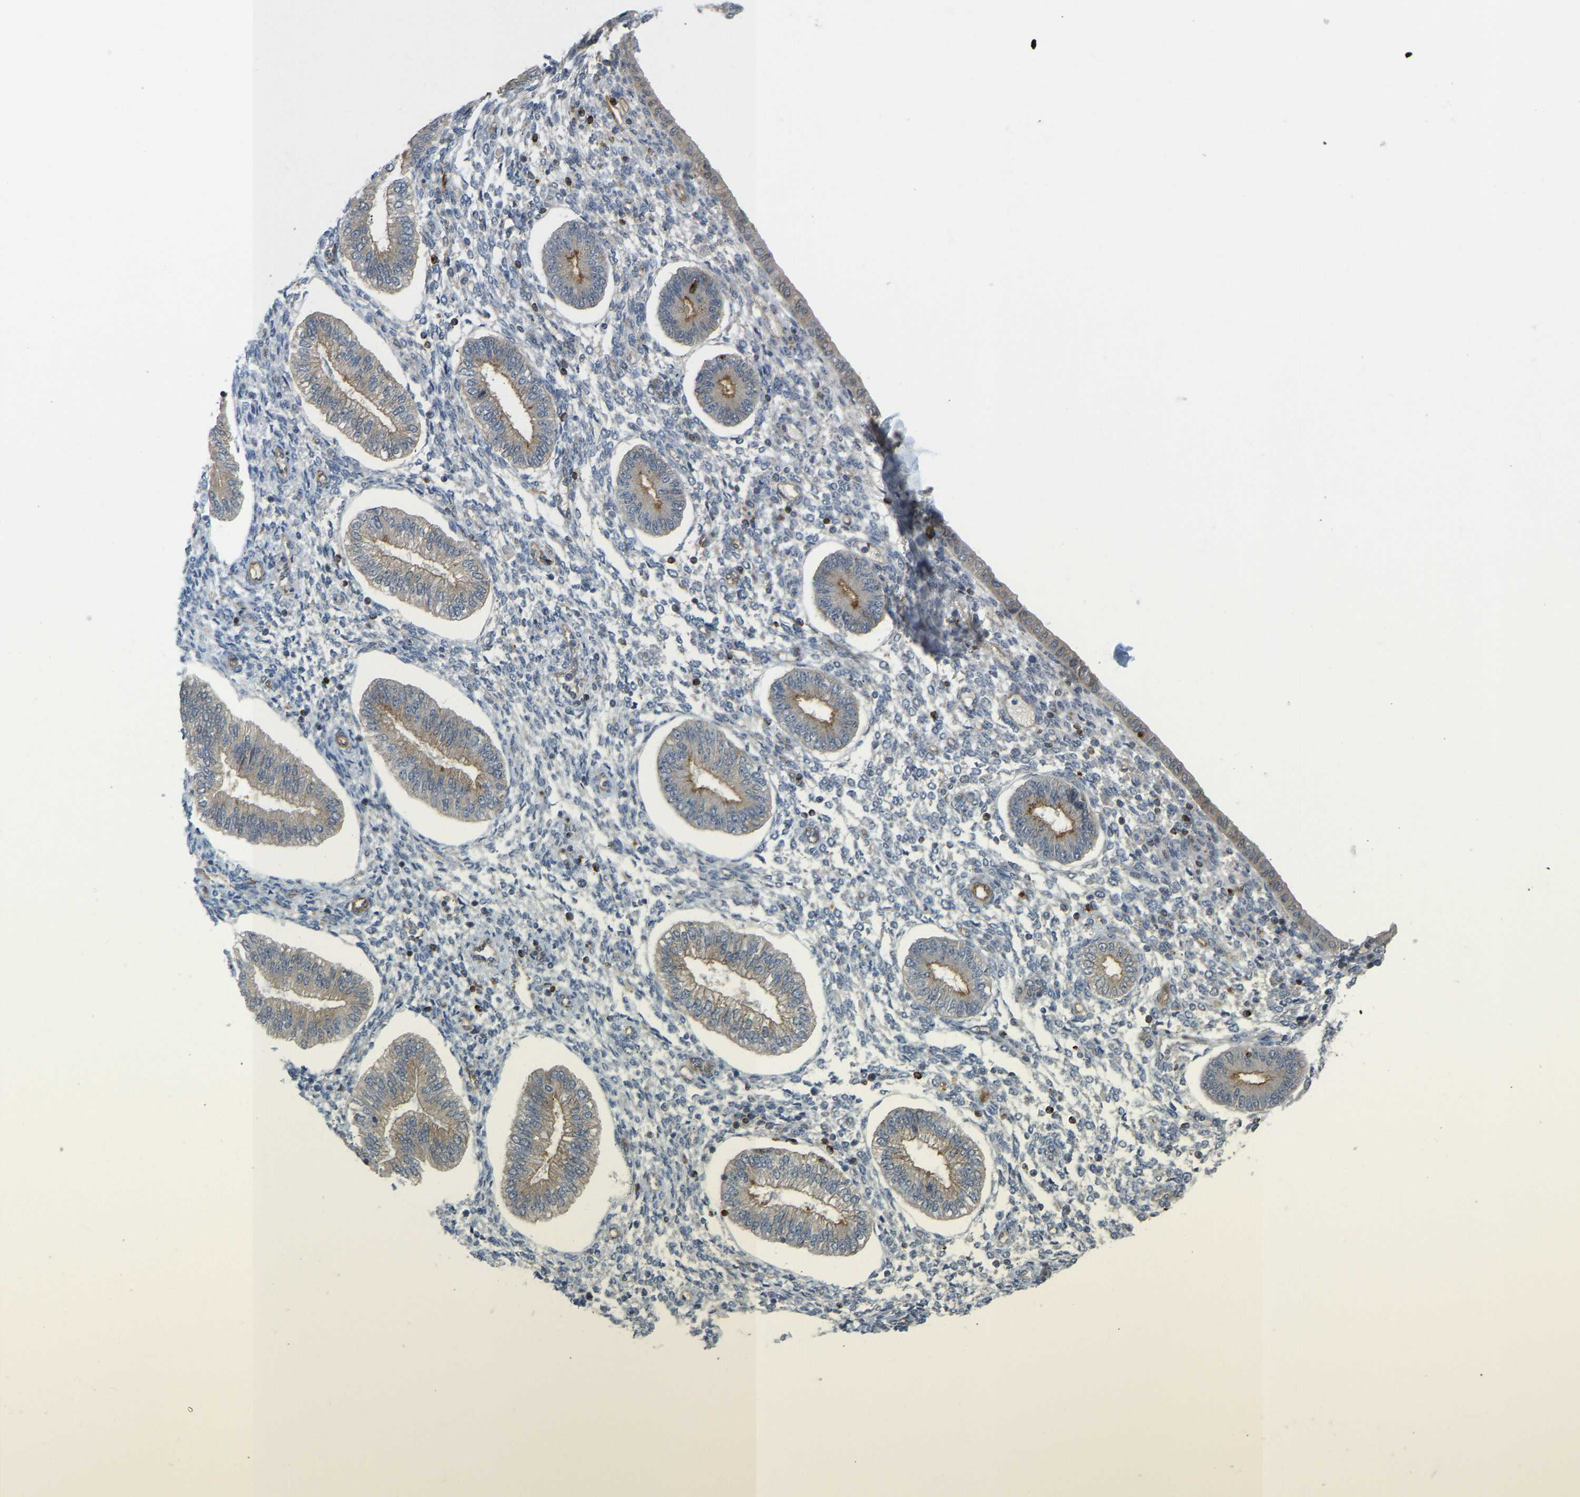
{"staining": {"intensity": "negative", "quantity": "none", "location": "none"}, "tissue": "endometrium", "cell_type": "Cells in endometrial stroma", "image_type": "normal", "snomed": [{"axis": "morphology", "description": "Normal tissue, NOS"}, {"axis": "topography", "description": "Endometrium"}], "caption": "The immunohistochemistry (IHC) photomicrograph has no significant staining in cells in endometrial stroma of endometrium. The staining is performed using DAB brown chromogen with nuclei counter-stained in using hematoxylin.", "gene": "KIAA1671", "patient": {"sex": "female", "age": 50}}